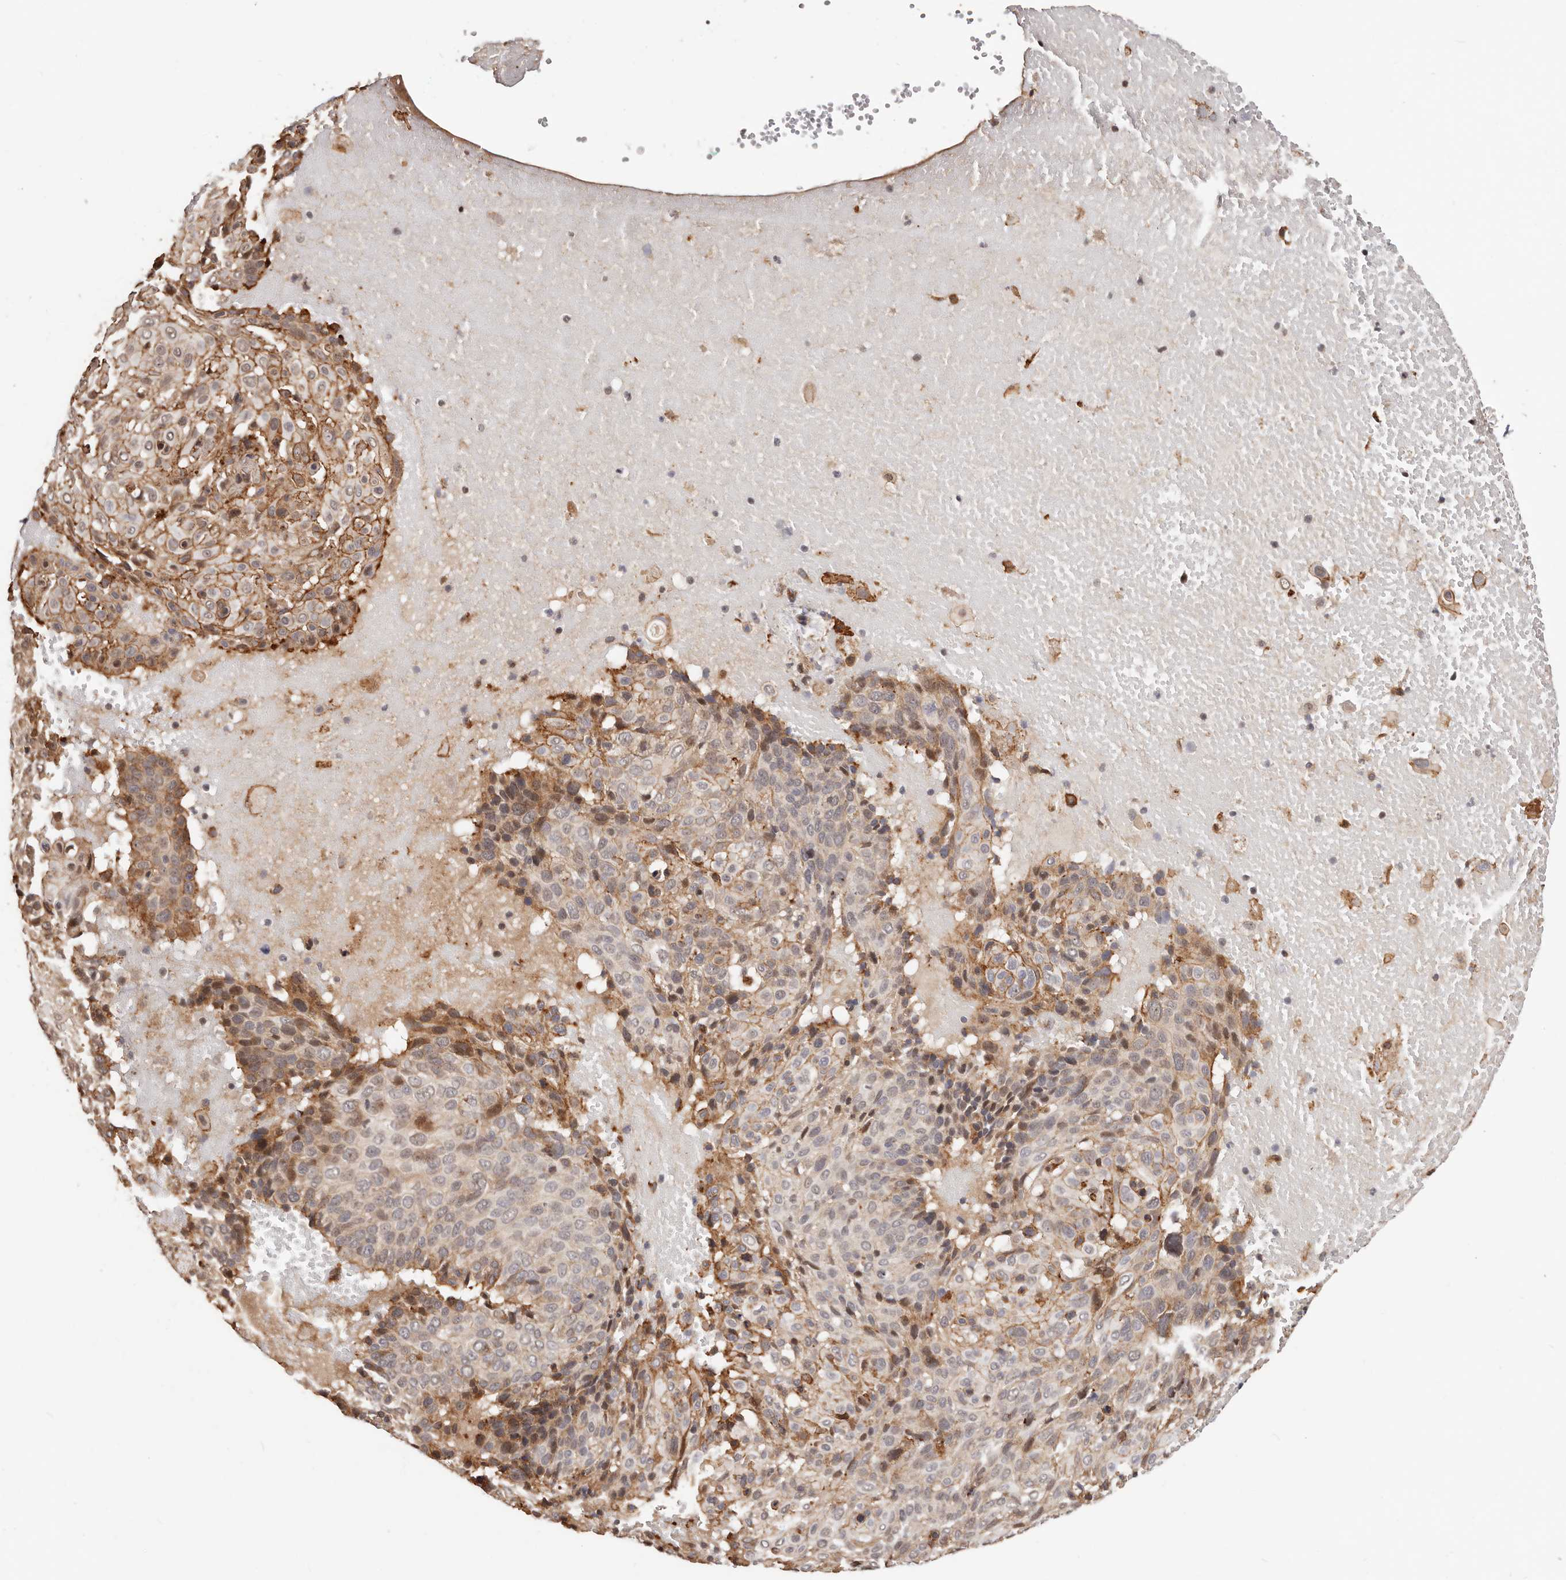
{"staining": {"intensity": "moderate", "quantity": "<25%", "location": "cytoplasmic/membranous,nuclear"}, "tissue": "cervical cancer", "cell_type": "Tumor cells", "image_type": "cancer", "snomed": [{"axis": "morphology", "description": "Squamous cell carcinoma, NOS"}, {"axis": "topography", "description": "Cervix"}], "caption": "A brown stain highlights moderate cytoplasmic/membranous and nuclear staining of a protein in cervical cancer tumor cells.", "gene": "TRIP13", "patient": {"sex": "female", "age": 74}}